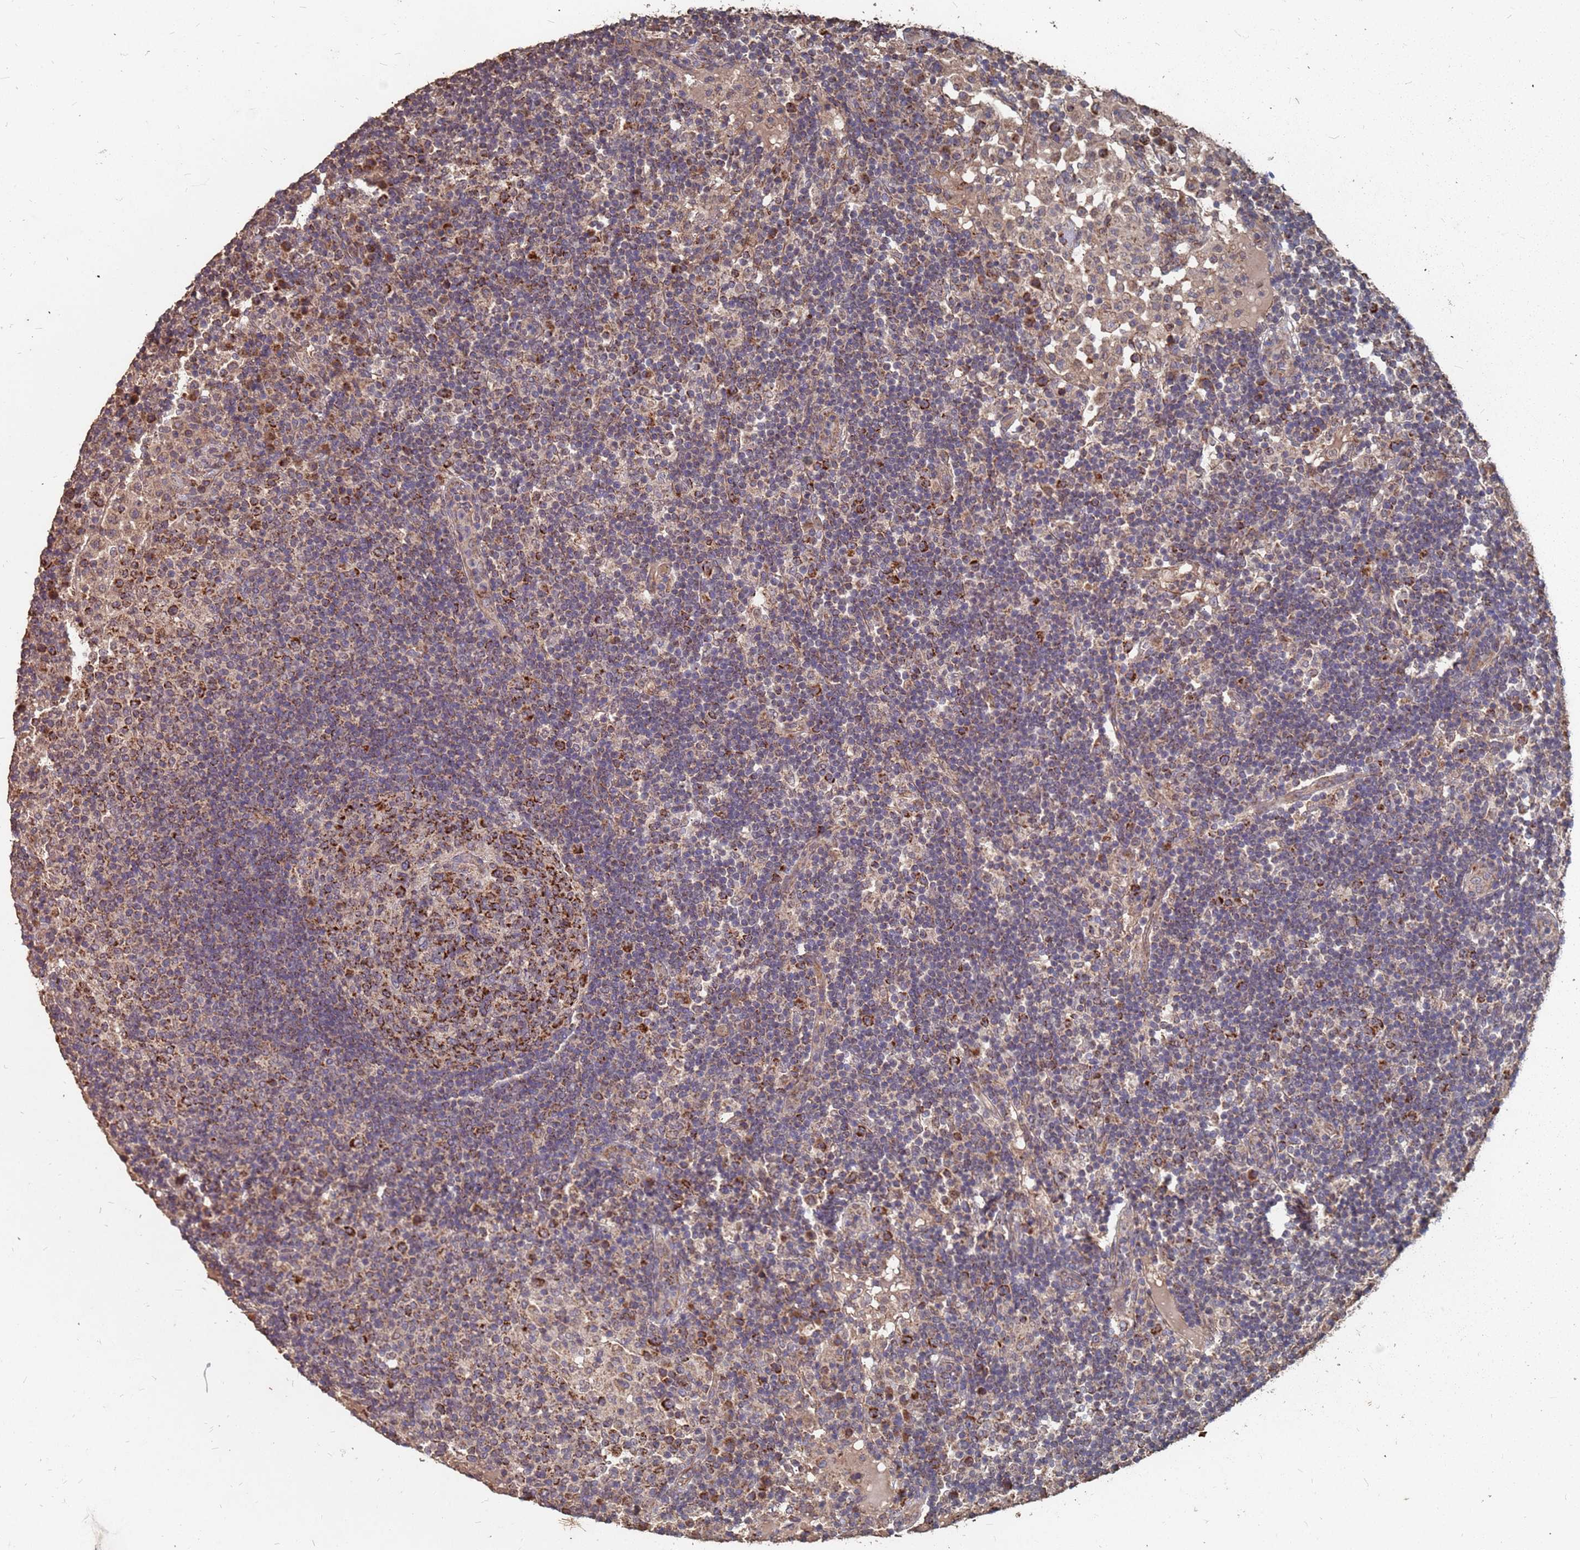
{"staining": {"intensity": "strong", "quantity": "25%-75%", "location": "cytoplasmic/membranous"}, "tissue": "lymph node", "cell_type": "Germinal center cells", "image_type": "normal", "snomed": [{"axis": "morphology", "description": "Normal tissue, NOS"}, {"axis": "topography", "description": "Lymph node"}], "caption": "Protein staining of benign lymph node demonstrates strong cytoplasmic/membranous staining in about 25%-75% of germinal center cells.", "gene": "PRORP", "patient": {"sex": "female", "age": 53}}